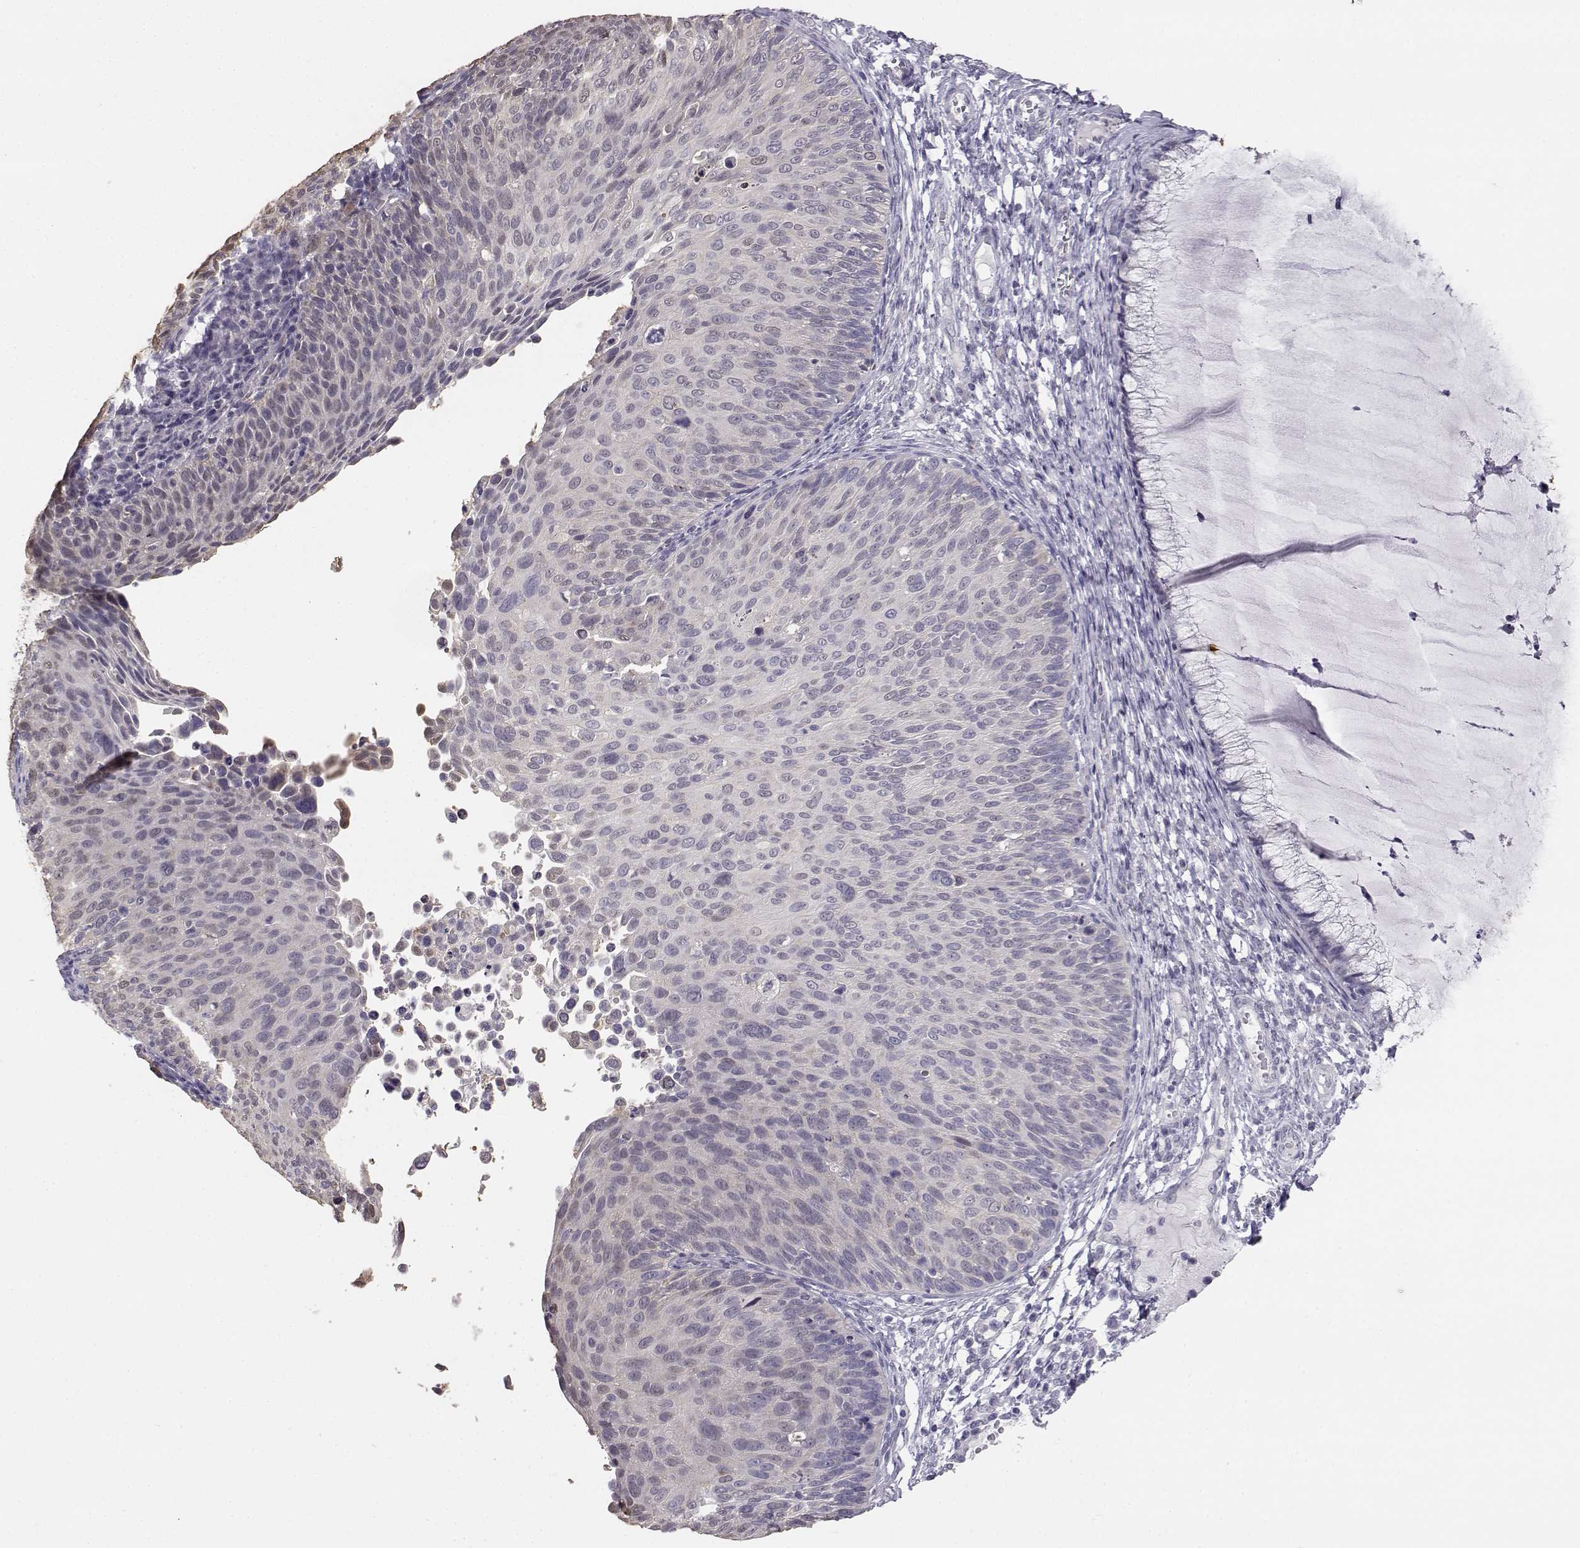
{"staining": {"intensity": "negative", "quantity": "none", "location": "none"}, "tissue": "cervical cancer", "cell_type": "Tumor cells", "image_type": "cancer", "snomed": [{"axis": "morphology", "description": "Squamous cell carcinoma, NOS"}, {"axis": "topography", "description": "Cervix"}], "caption": "The photomicrograph demonstrates no staining of tumor cells in cervical cancer (squamous cell carcinoma).", "gene": "MYCBPAP", "patient": {"sex": "female", "age": 36}}